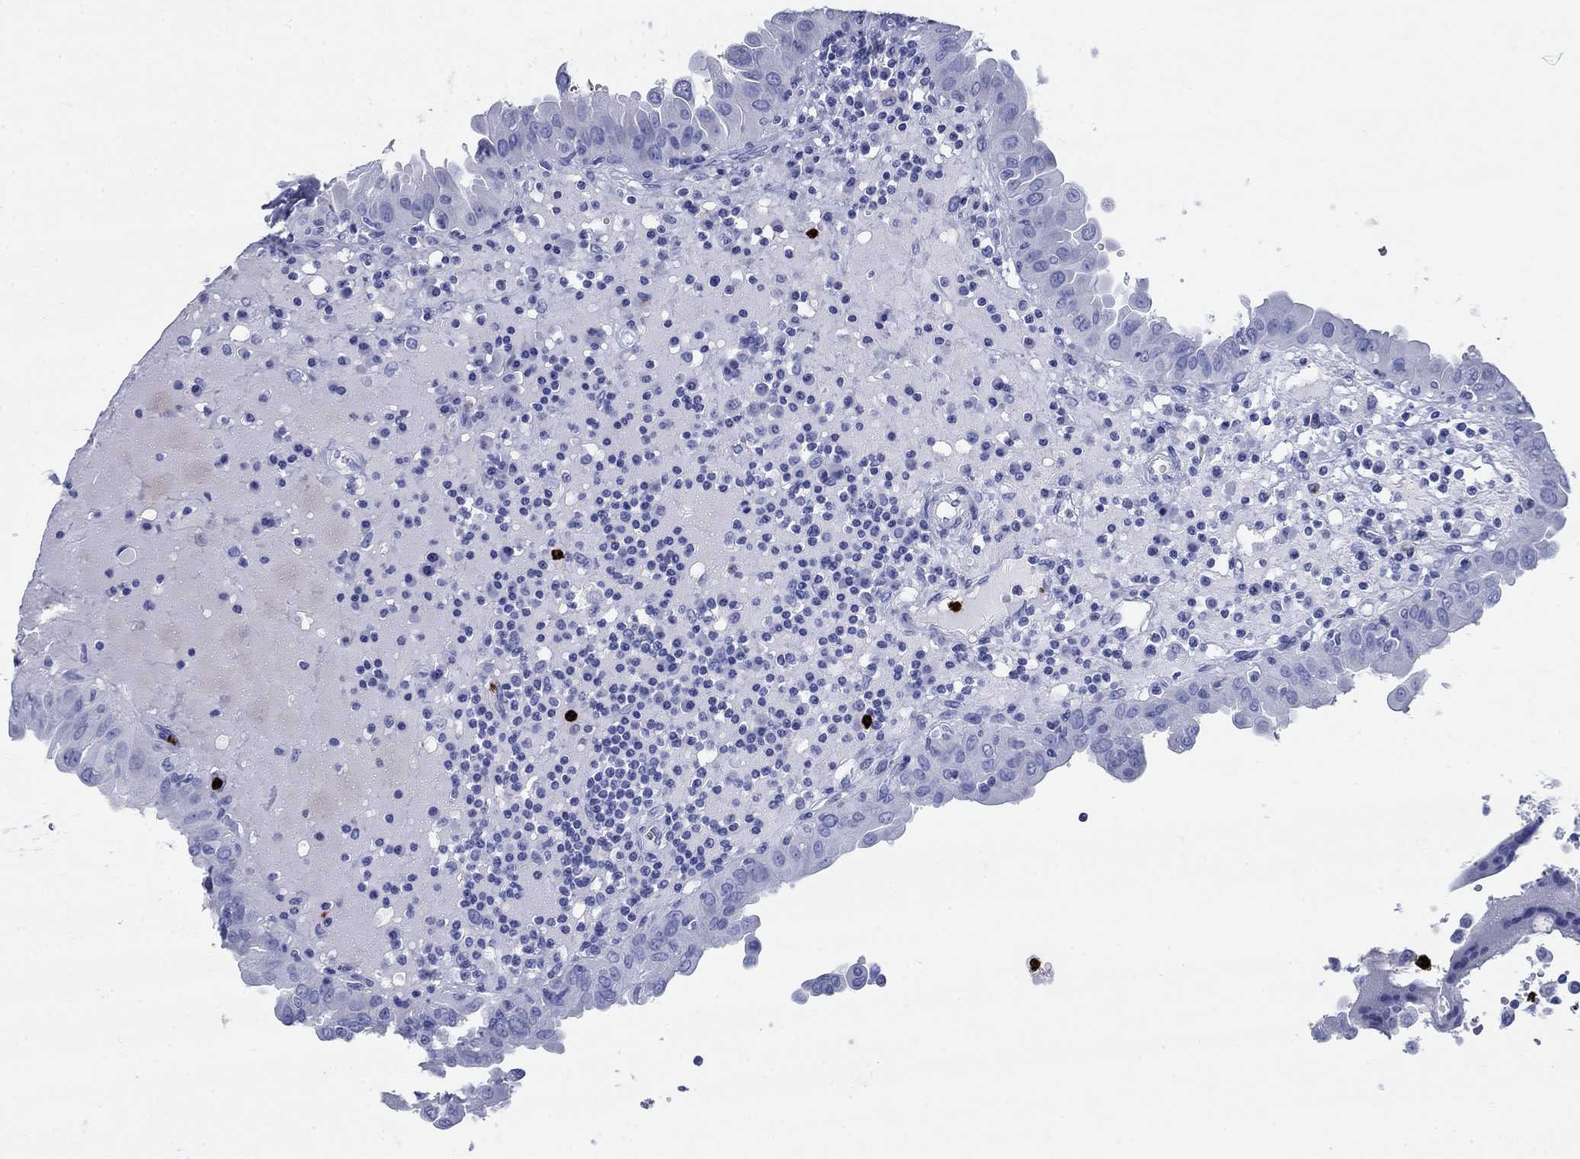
{"staining": {"intensity": "negative", "quantity": "none", "location": "none"}, "tissue": "thyroid cancer", "cell_type": "Tumor cells", "image_type": "cancer", "snomed": [{"axis": "morphology", "description": "Papillary adenocarcinoma, NOS"}, {"axis": "topography", "description": "Thyroid gland"}], "caption": "A high-resolution photomicrograph shows immunohistochemistry (IHC) staining of thyroid cancer, which displays no significant staining in tumor cells.", "gene": "AZU1", "patient": {"sex": "female", "age": 37}}